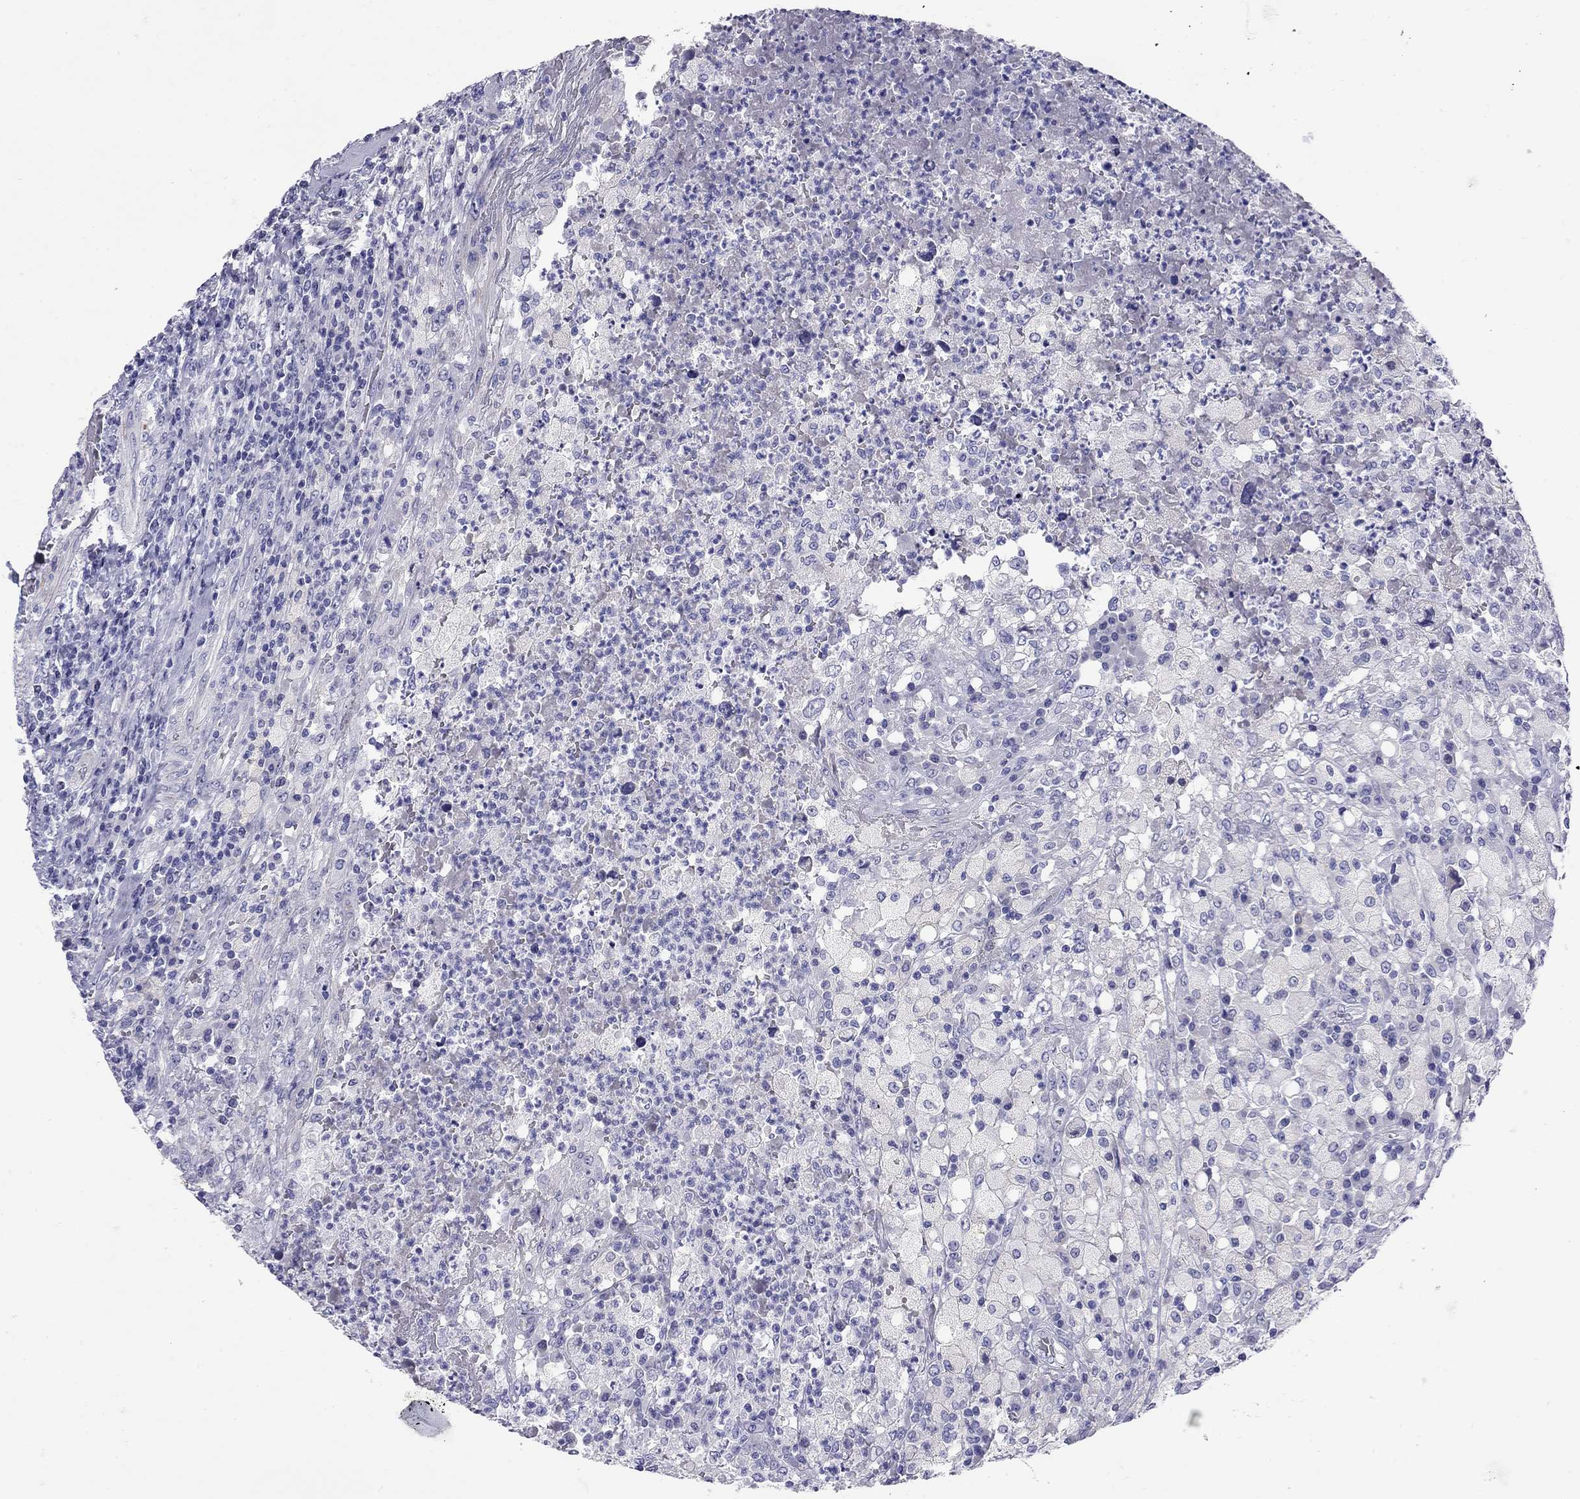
{"staining": {"intensity": "negative", "quantity": "none", "location": "none"}, "tissue": "testis cancer", "cell_type": "Tumor cells", "image_type": "cancer", "snomed": [{"axis": "morphology", "description": "Necrosis, NOS"}, {"axis": "morphology", "description": "Carcinoma, Embryonal, NOS"}, {"axis": "topography", "description": "Testis"}], "caption": "Immunohistochemistry (IHC) micrograph of neoplastic tissue: testis embryonal carcinoma stained with DAB displays no significant protein positivity in tumor cells.", "gene": "CMYA5", "patient": {"sex": "male", "age": 19}}